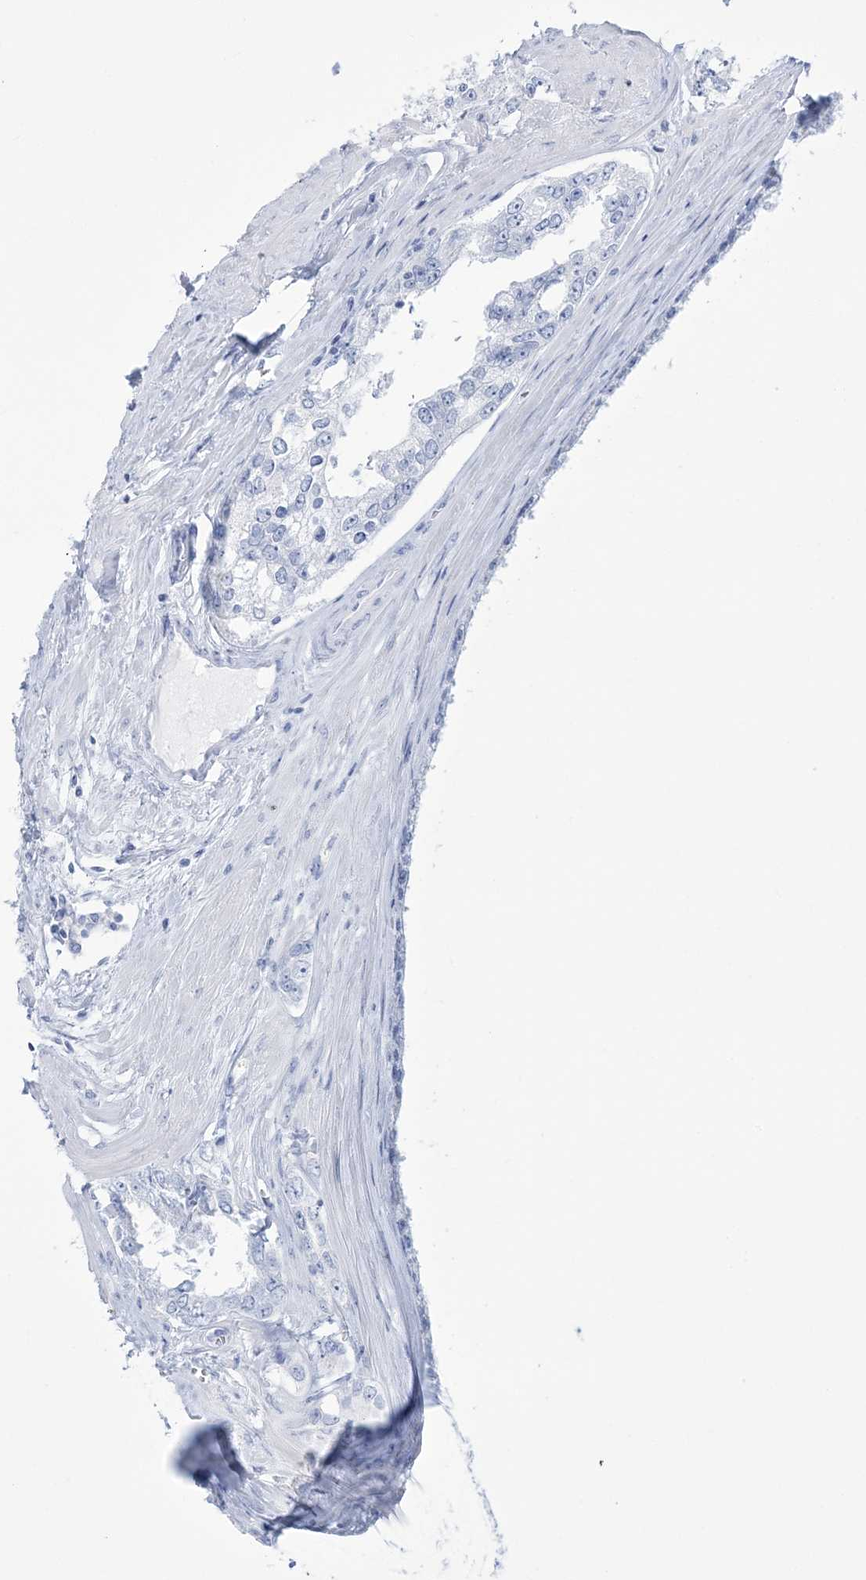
{"staining": {"intensity": "negative", "quantity": "none", "location": "none"}, "tissue": "prostate cancer", "cell_type": "Tumor cells", "image_type": "cancer", "snomed": [{"axis": "morphology", "description": "Adenocarcinoma, High grade"}, {"axis": "topography", "description": "Prostate"}], "caption": "The image demonstrates no significant expression in tumor cells of high-grade adenocarcinoma (prostate). (IHC, brightfield microscopy, high magnification).", "gene": "RBP2", "patient": {"sex": "male", "age": 66}}